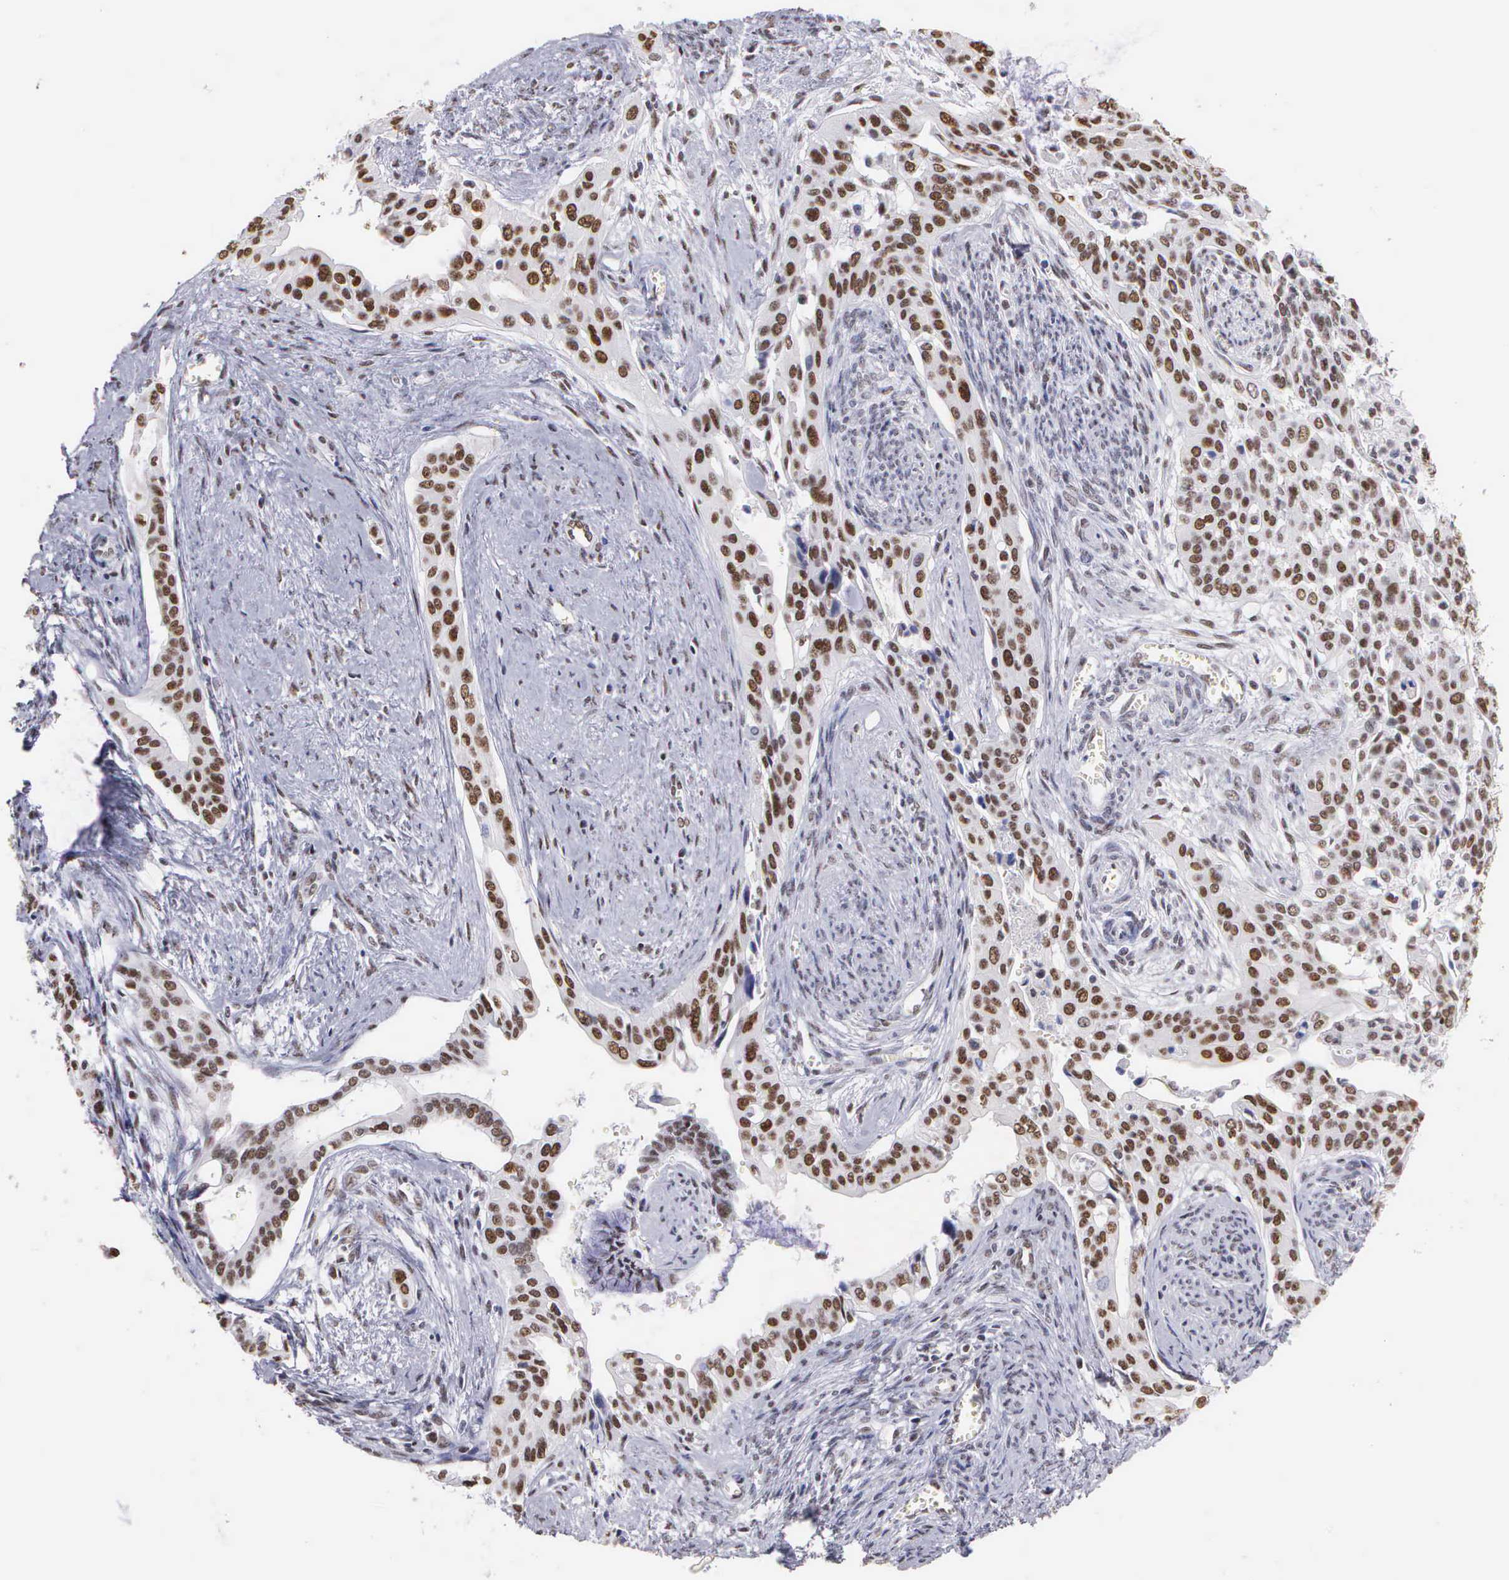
{"staining": {"intensity": "strong", "quantity": ">75%", "location": "nuclear"}, "tissue": "cervical cancer", "cell_type": "Tumor cells", "image_type": "cancer", "snomed": [{"axis": "morphology", "description": "Squamous cell carcinoma, NOS"}, {"axis": "topography", "description": "Cervix"}], "caption": "Human squamous cell carcinoma (cervical) stained with a brown dye reveals strong nuclear positive positivity in about >75% of tumor cells.", "gene": "CSTF2", "patient": {"sex": "female", "age": 34}}